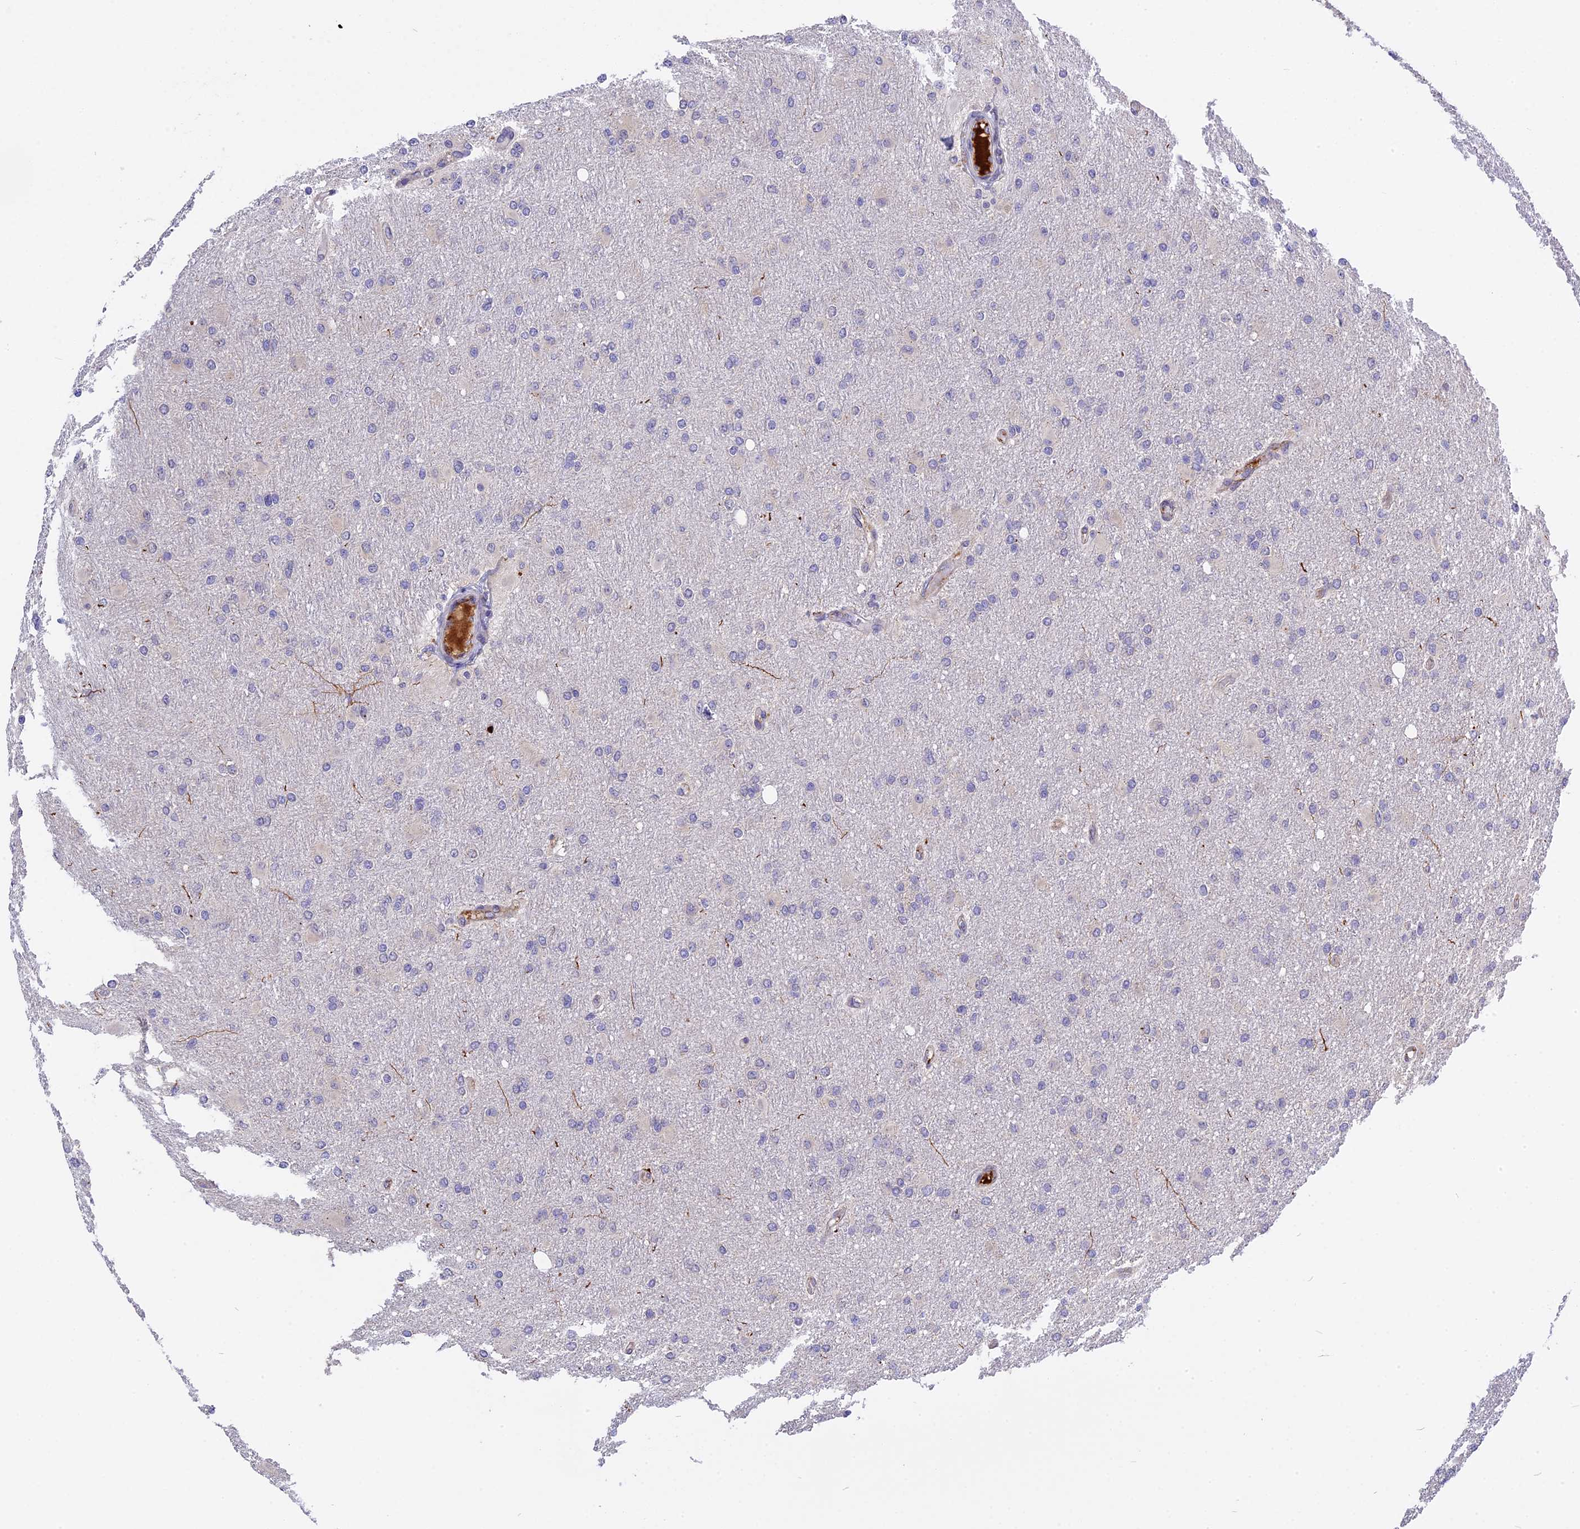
{"staining": {"intensity": "negative", "quantity": "none", "location": "none"}, "tissue": "glioma", "cell_type": "Tumor cells", "image_type": "cancer", "snomed": [{"axis": "morphology", "description": "Glioma, malignant, High grade"}, {"axis": "topography", "description": "Cerebral cortex"}], "caption": "Micrograph shows no protein positivity in tumor cells of malignant high-grade glioma tissue.", "gene": "MFSD2A", "patient": {"sex": "female", "age": 36}}